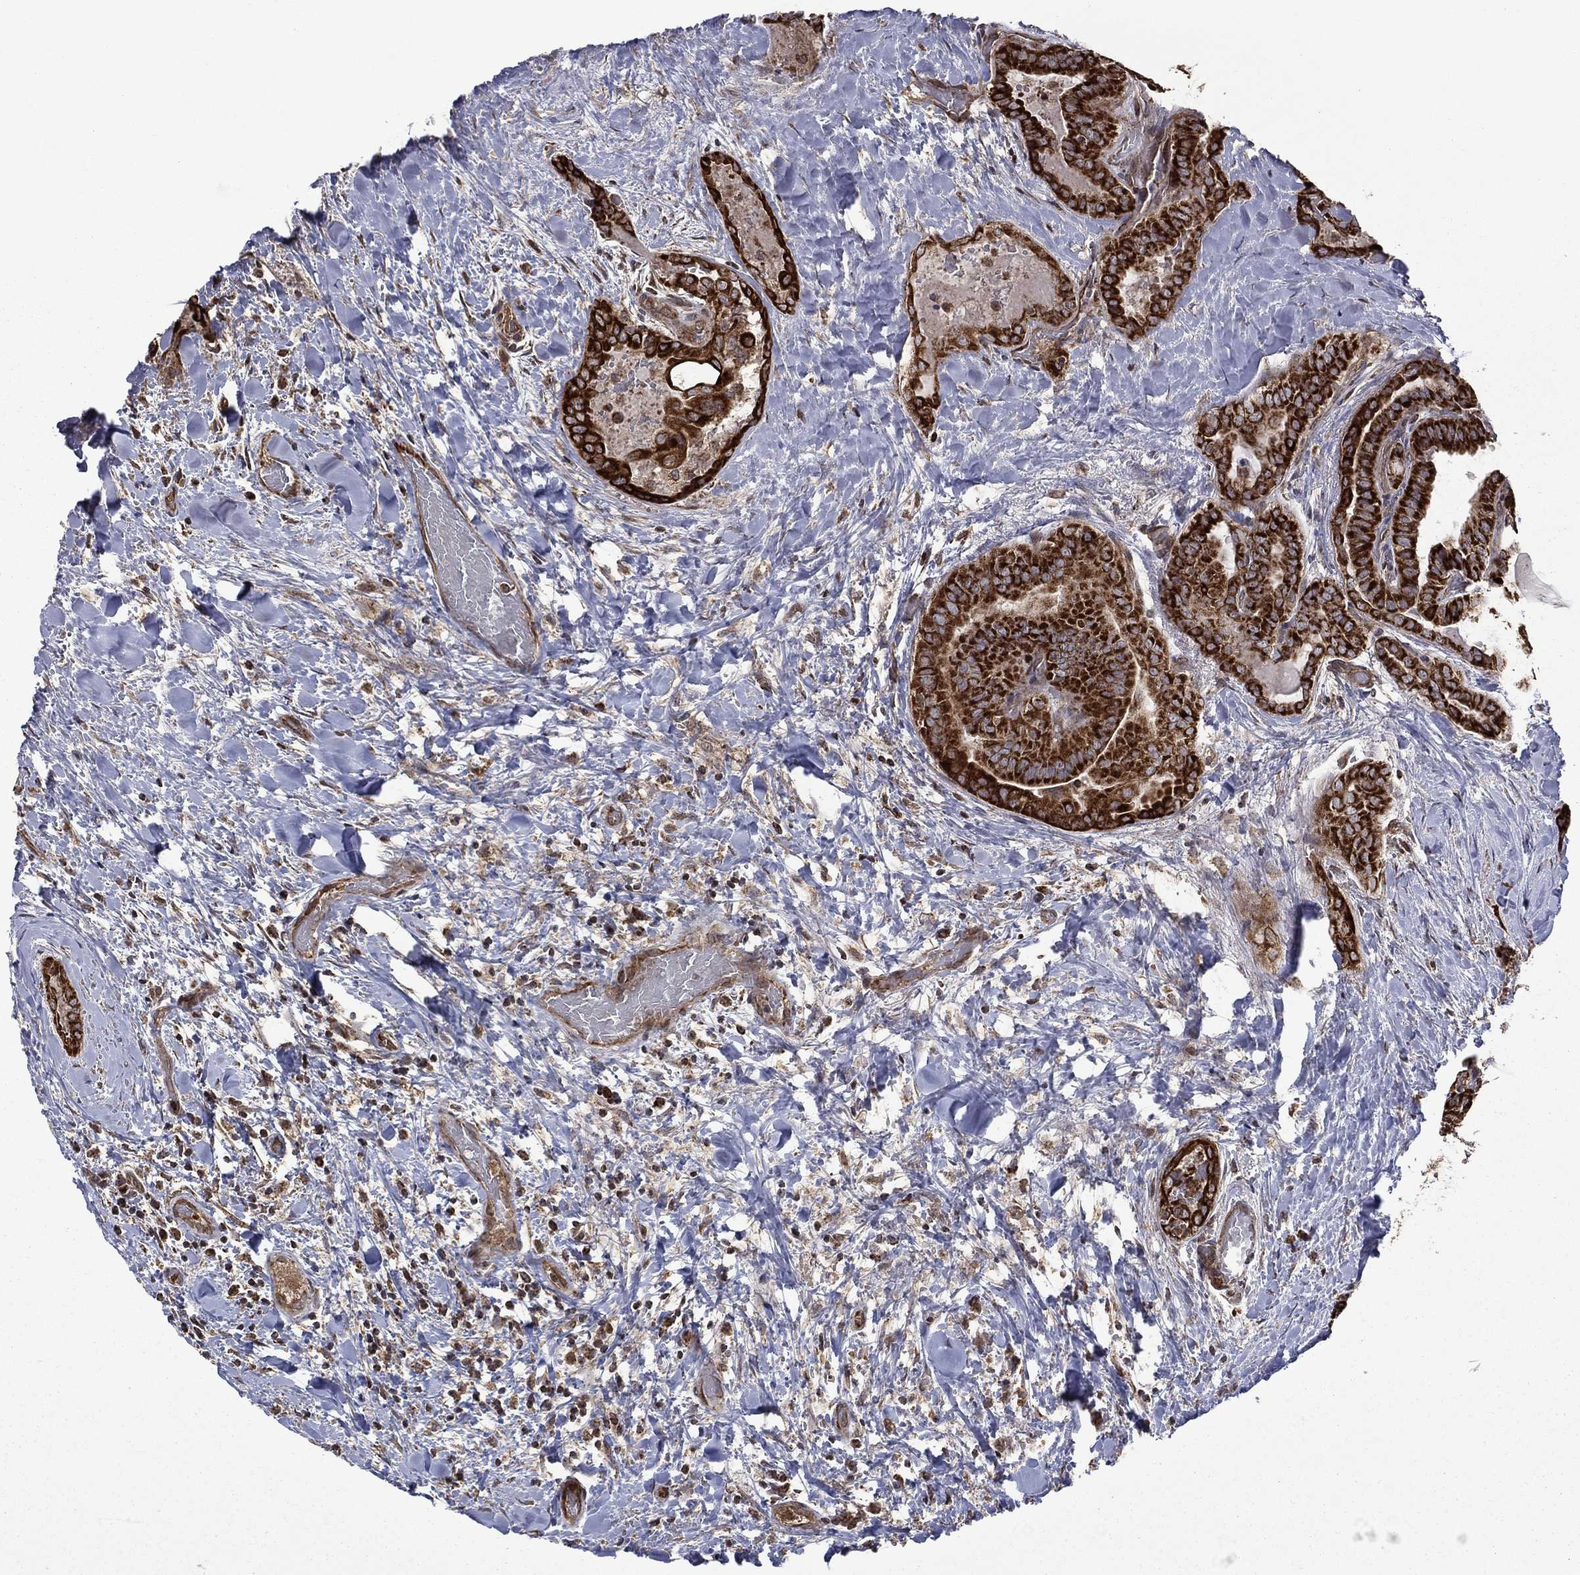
{"staining": {"intensity": "strong", "quantity": ">75%", "location": "cytoplasmic/membranous"}, "tissue": "thyroid cancer", "cell_type": "Tumor cells", "image_type": "cancer", "snomed": [{"axis": "morphology", "description": "Papillary adenocarcinoma, NOS"}, {"axis": "topography", "description": "Thyroid gland"}], "caption": "Protein expression by immunohistochemistry (IHC) demonstrates strong cytoplasmic/membranous positivity in approximately >75% of tumor cells in thyroid cancer.", "gene": "GIMAP6", "patient": {"sex": "female", "age": 39}}